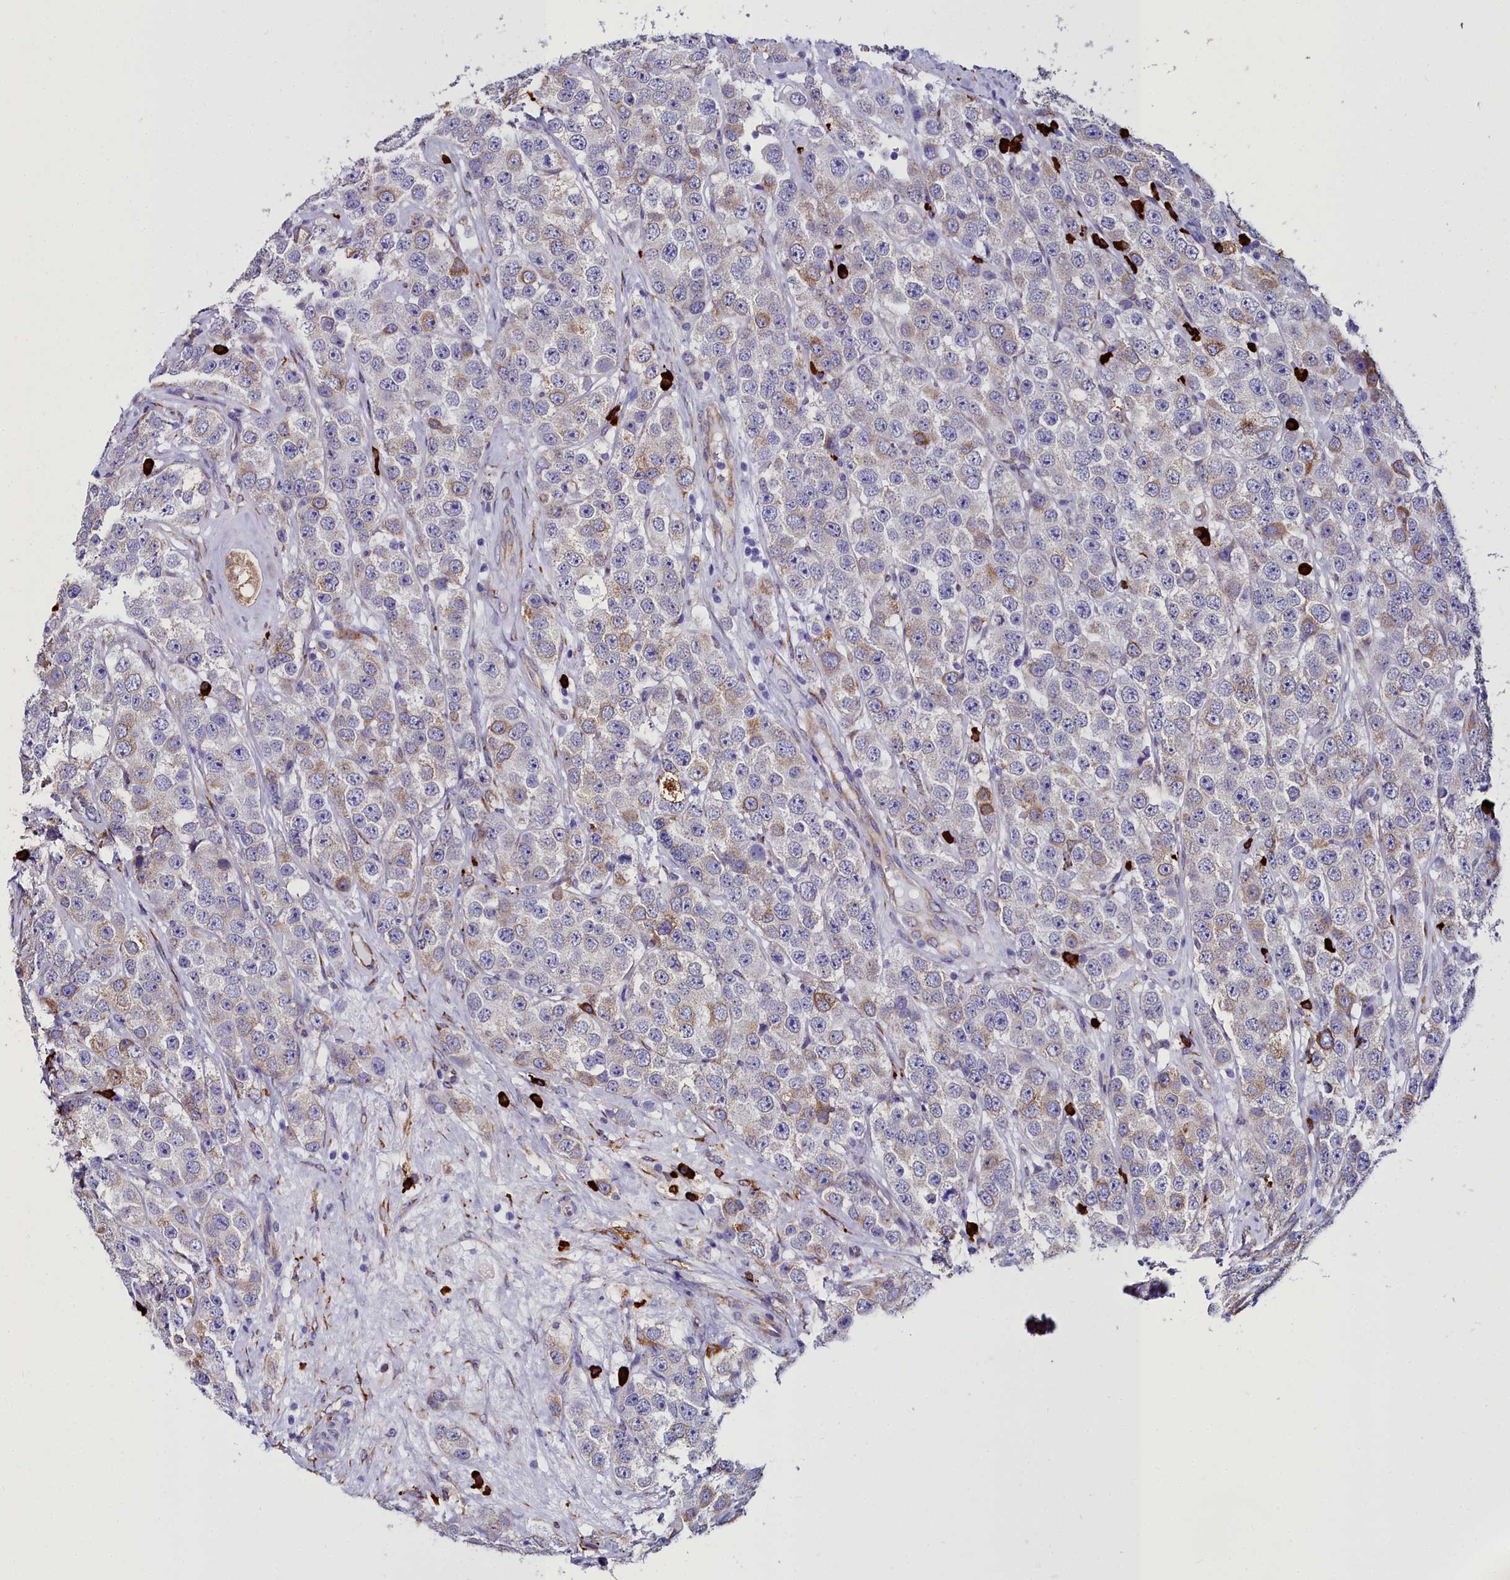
{"staining": {"intensity": "moderate", "quantity": "<25%", "location": "cytoplasmic/membranous"}, "tissue": "testis cancer", "cell_type": "Tumor cells", "image_type": "cancer", "snomed": [{"axis": "morphology", "description": "Seminoma, NOS"}, {"axis": "topography", "description": "Testis"}], "caption": "Immunohistochemical staining of human testis cancer shows low levels of moderate cytoplasmic/membranous positivity in approximately <25% of tumor cells. (DAB IHC, brown staining for protein, blue staining for nuclei).", "gene": "TXNDC5", "patient": {"sex": "male", "age": 28}}